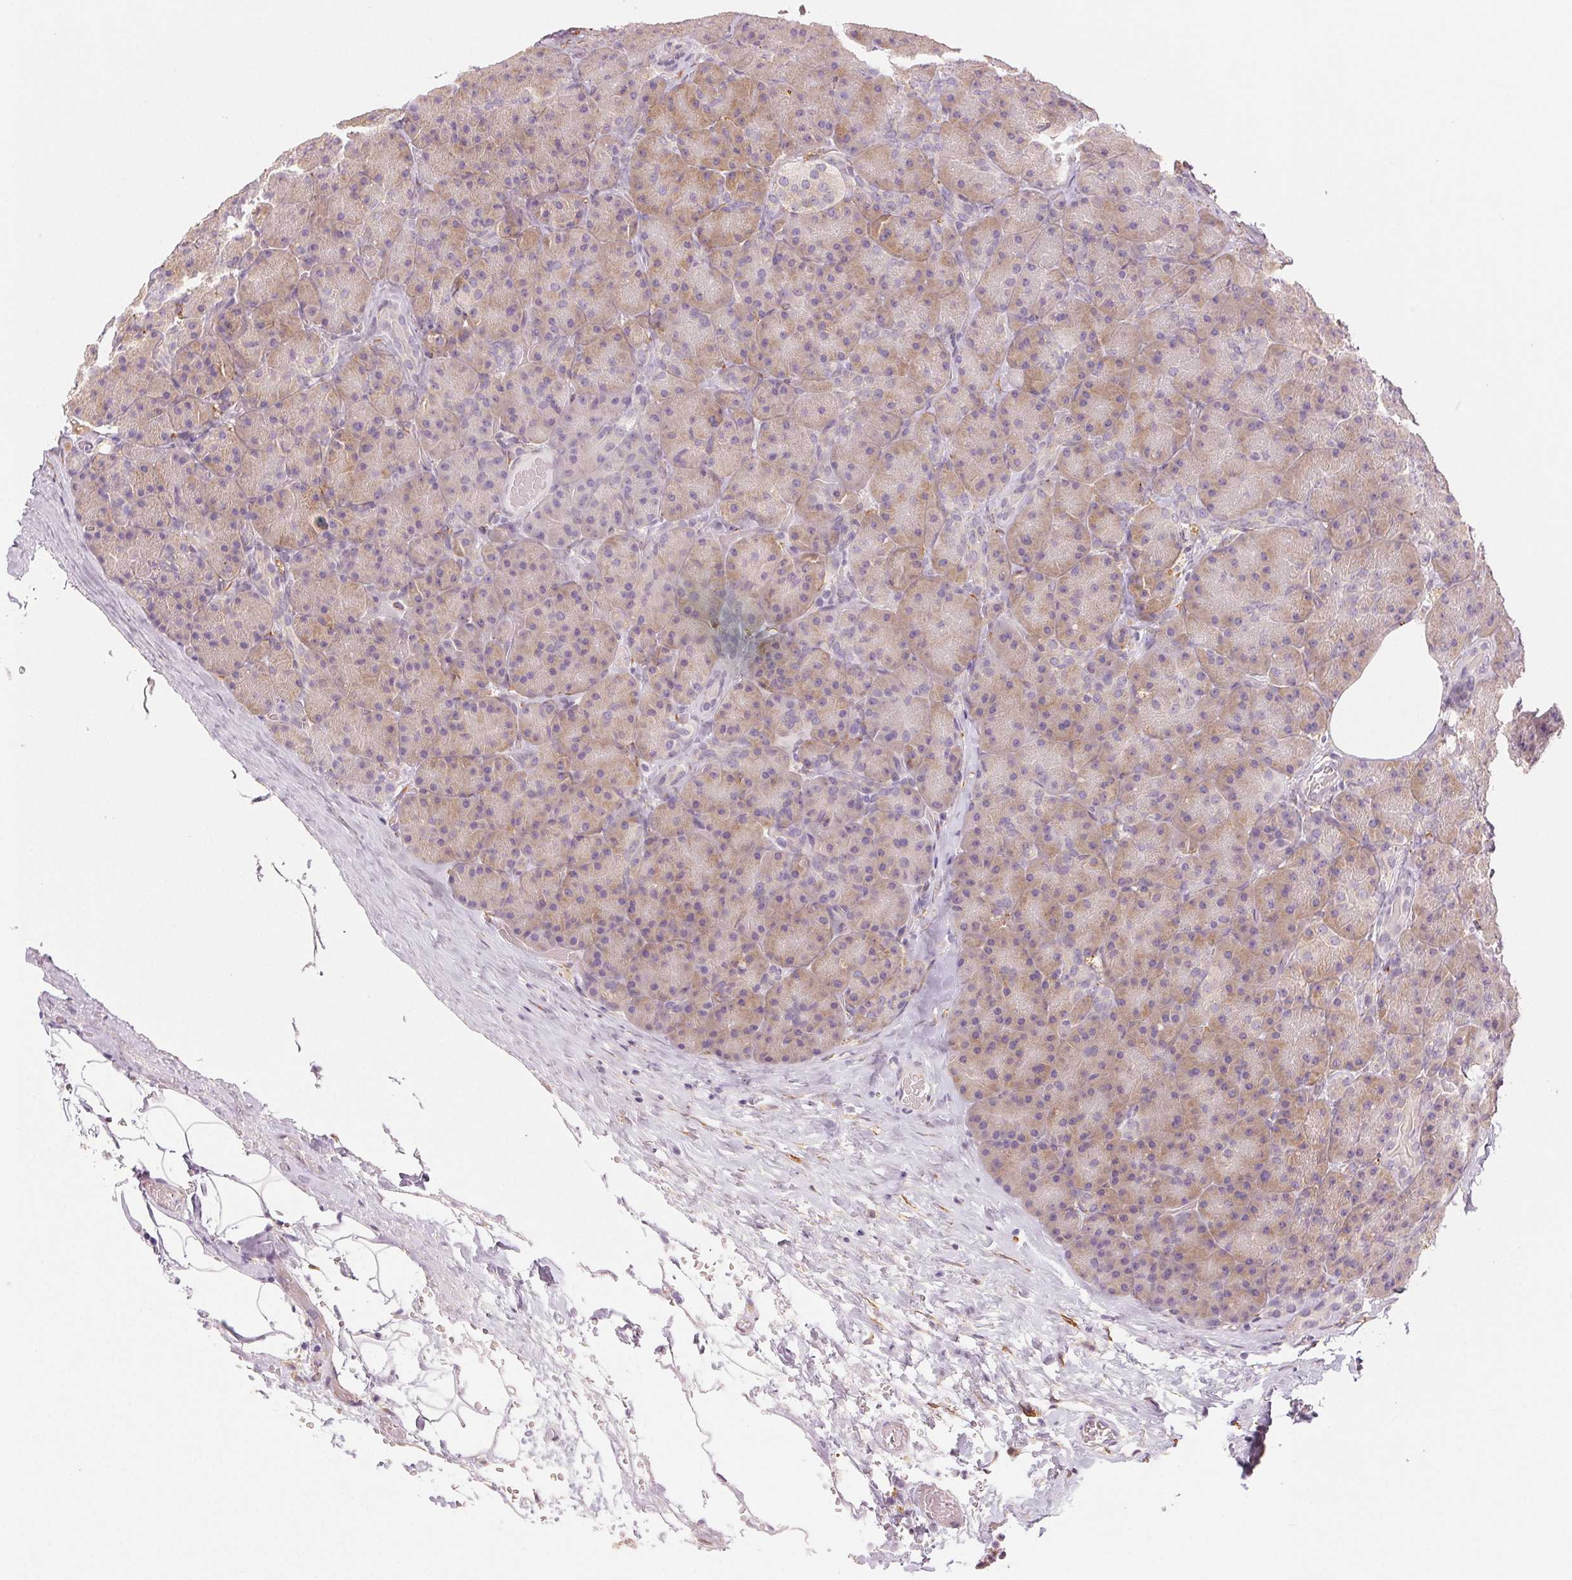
{"staining": {"intensity": "moderate", "quantity": "25%-75%", "location": "cytoplasmic/membranous"}, "tissue": "pancreas", "cell_type": "Exocrine glandular cells", "image_type": "normal", "snomed": [{"axis": "morphology", "description": "Normal tissue, NOS"}, {"axis": "topography", "description": "Pancreas"}], "caption": "Protein staining demonstrates moderate cytoplasmic/membranous expression in about 25%-75% of exocrine glandular cells in unremarkable pancreas. The staining is performed using DAB brown chromogen to label protein expression. The nuclei are counter-stained blue using hematoxylin.", "gene": "RCN3", "patient": {"sex": "male", "age": 57}}